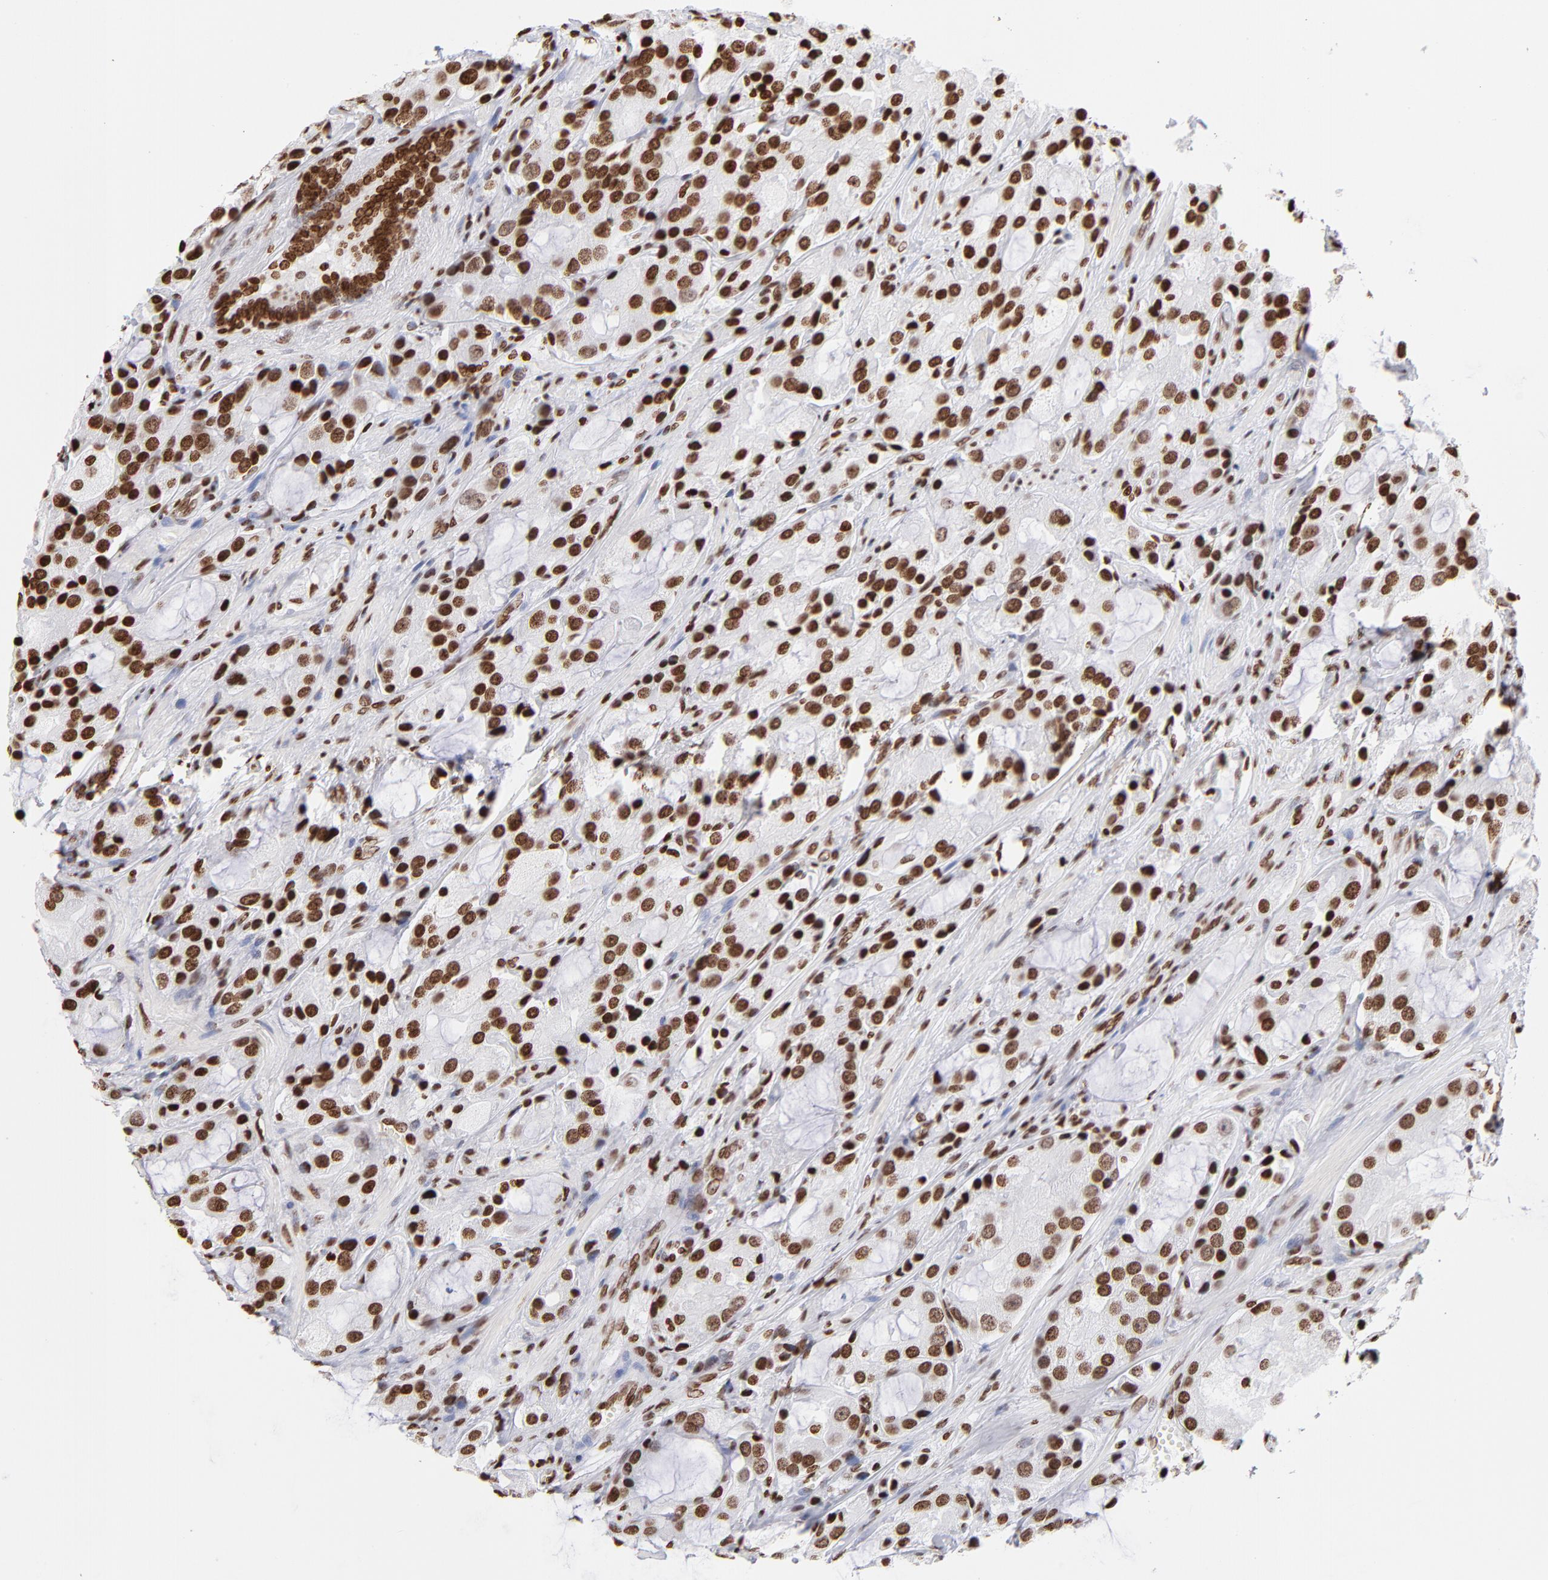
{"staining": {"intensity": "strong", "quantity": ">75%", "location": "nuclear"}, "tissue": "prostate cancer", "cell_type": "Tumor cells", "image_type": "cancer", "snomed": [{"axis": "morphology", "description": "Adenocarcinoma, High grade"}, {"axis": "topography", "description": "Prostate"}], "caption": "Human high-grade adenocarcinoma (prostate) stained with a protein marker displays strong staining in tumor cells.", "gene": "RTL4", "patient": {"sex": "male", "age": 70}}